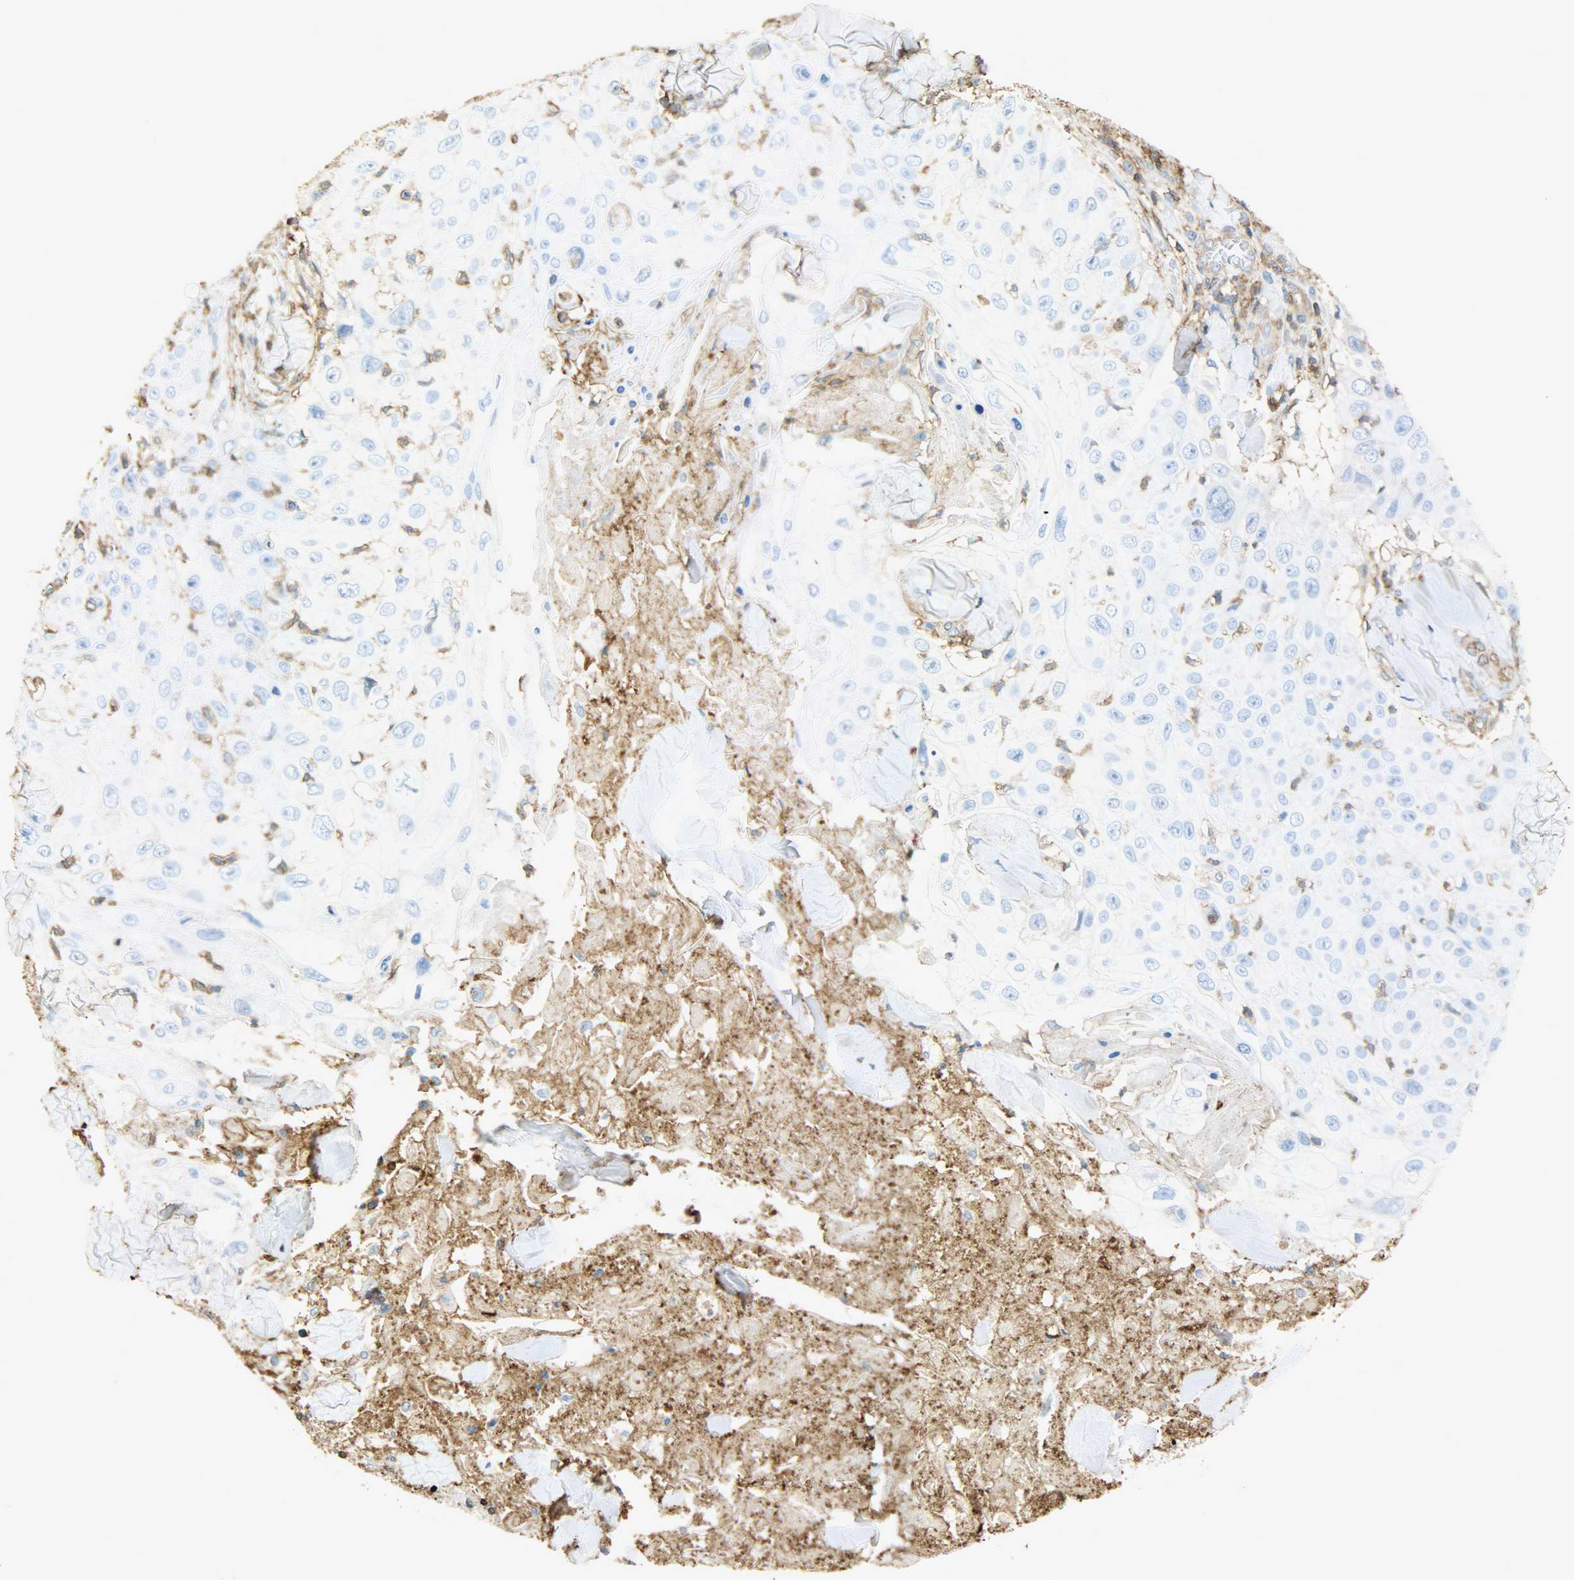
{"staining": {"intensity": "negative", "quantity": "none", "location": "none"}, "tissue": "skin cancer", "cell_type": "Tumor cells", "image_type": "cancer", "snomed": [{"axis": "morphology", "description": "Squamous cell carcinoma, NOS"}, {"axis": "topography", "description": "Skin"}], "caption": "High power microscopy photomicrograph of an IHC micrograph of skin cancer, revealing no significant staining in tumor cells. Brightfield microscopy of immunohistochemistry (IHC) stained with DAB (3,3'-diaminobenzidine) (brown) and hematoxylin (blue), captured at high magnification.", "gene": "ANXA6", "patient": {"sex": "male", "age": 86}}